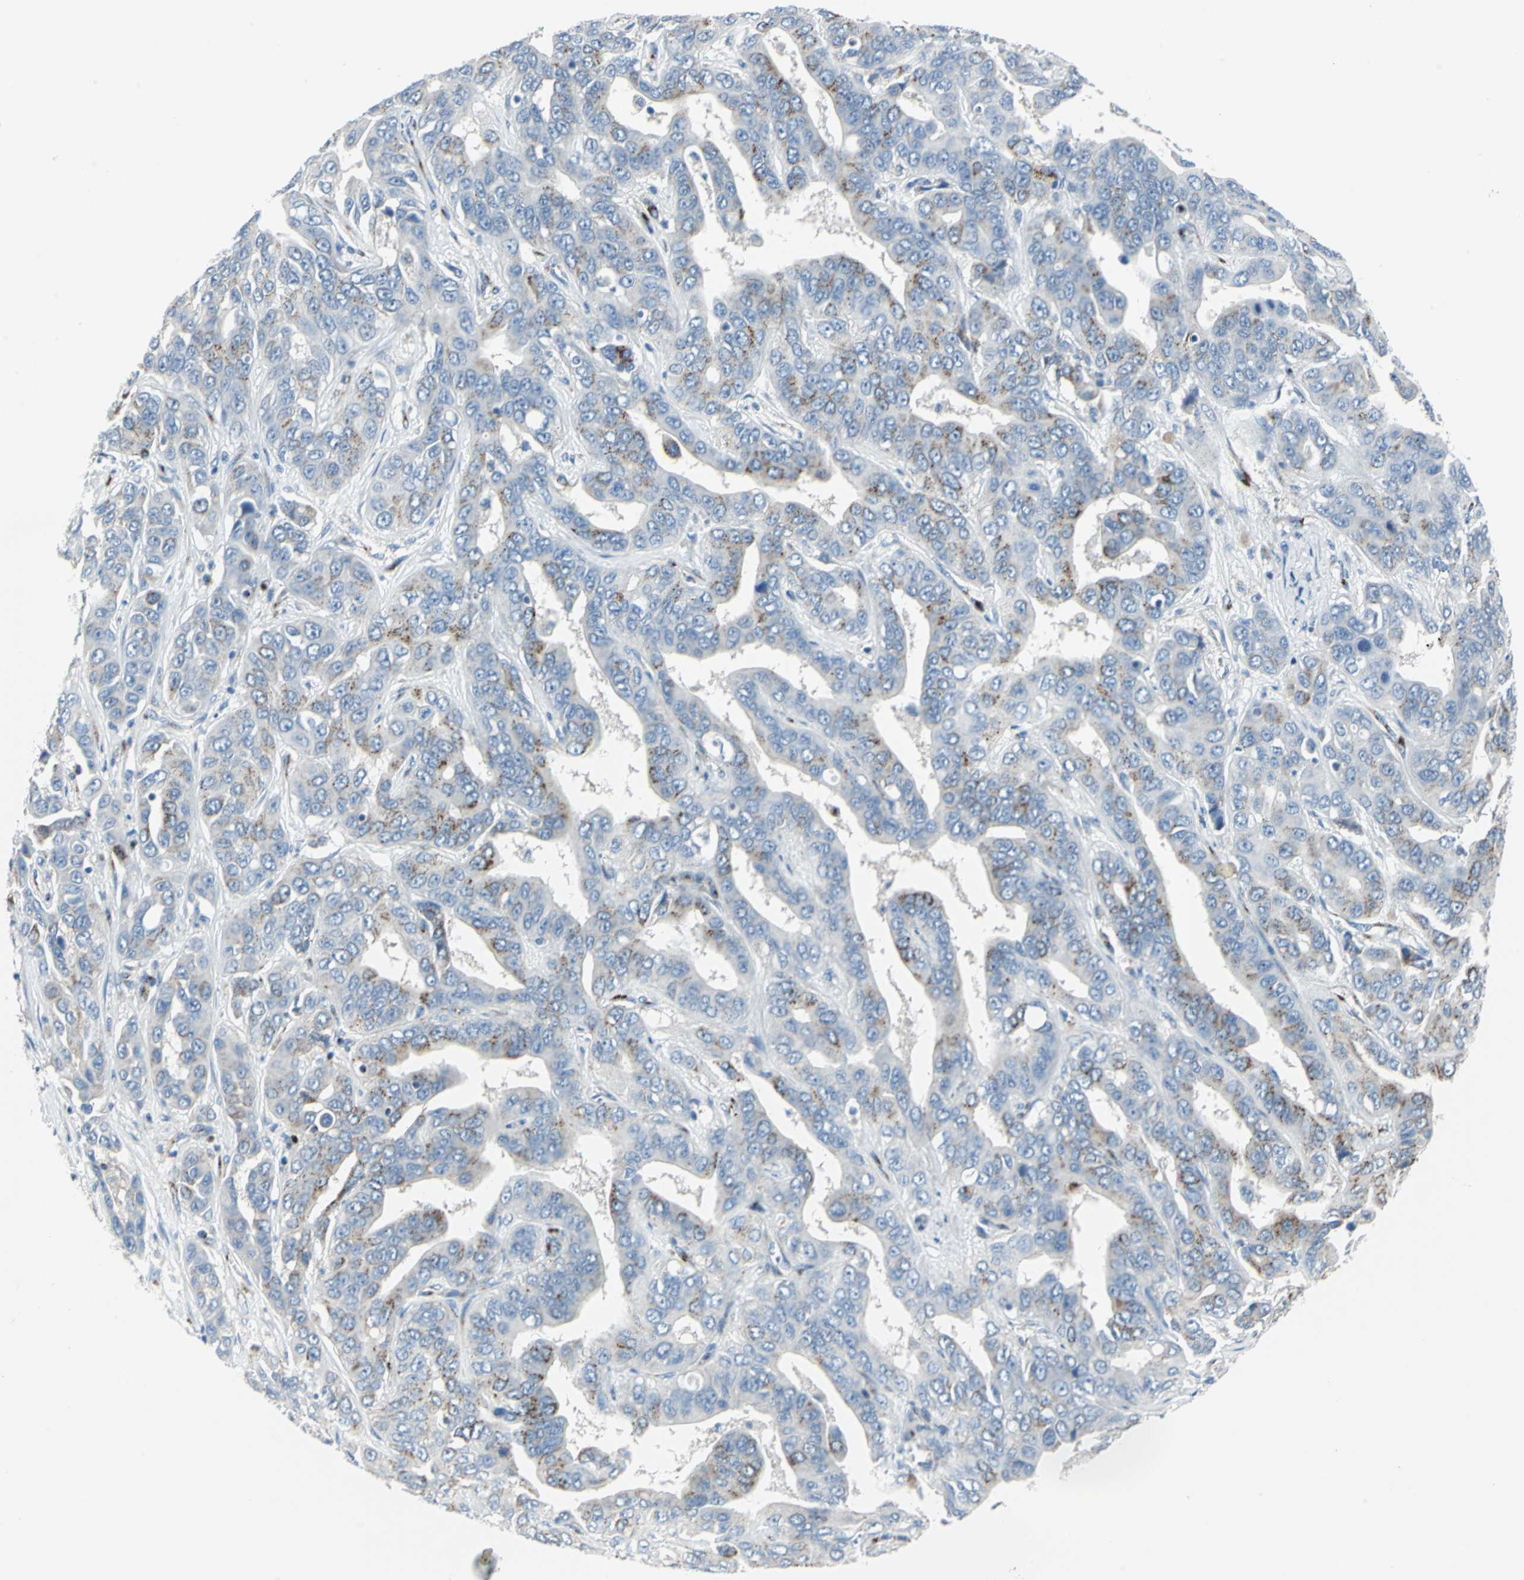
{"staining": {"intensity": "moderate", "quantity": "<25%", "location": "cytoplasmic/membranous"}, "tissue": "liver cancer", "cell_type": "Tumor cells", "image_type": "cancer", "snomed": [{"axis": "morphology", "description": "Cholangiocarcinoma"}, {"axis": "topography", "description": "Liver"}], "caption": "Liver cancer tissue displays moderate cytoplasmic/membranous staining in about <25% of tumor cells", "gene": "GPR3", "patient": {"sex": "female", "age": 52}}